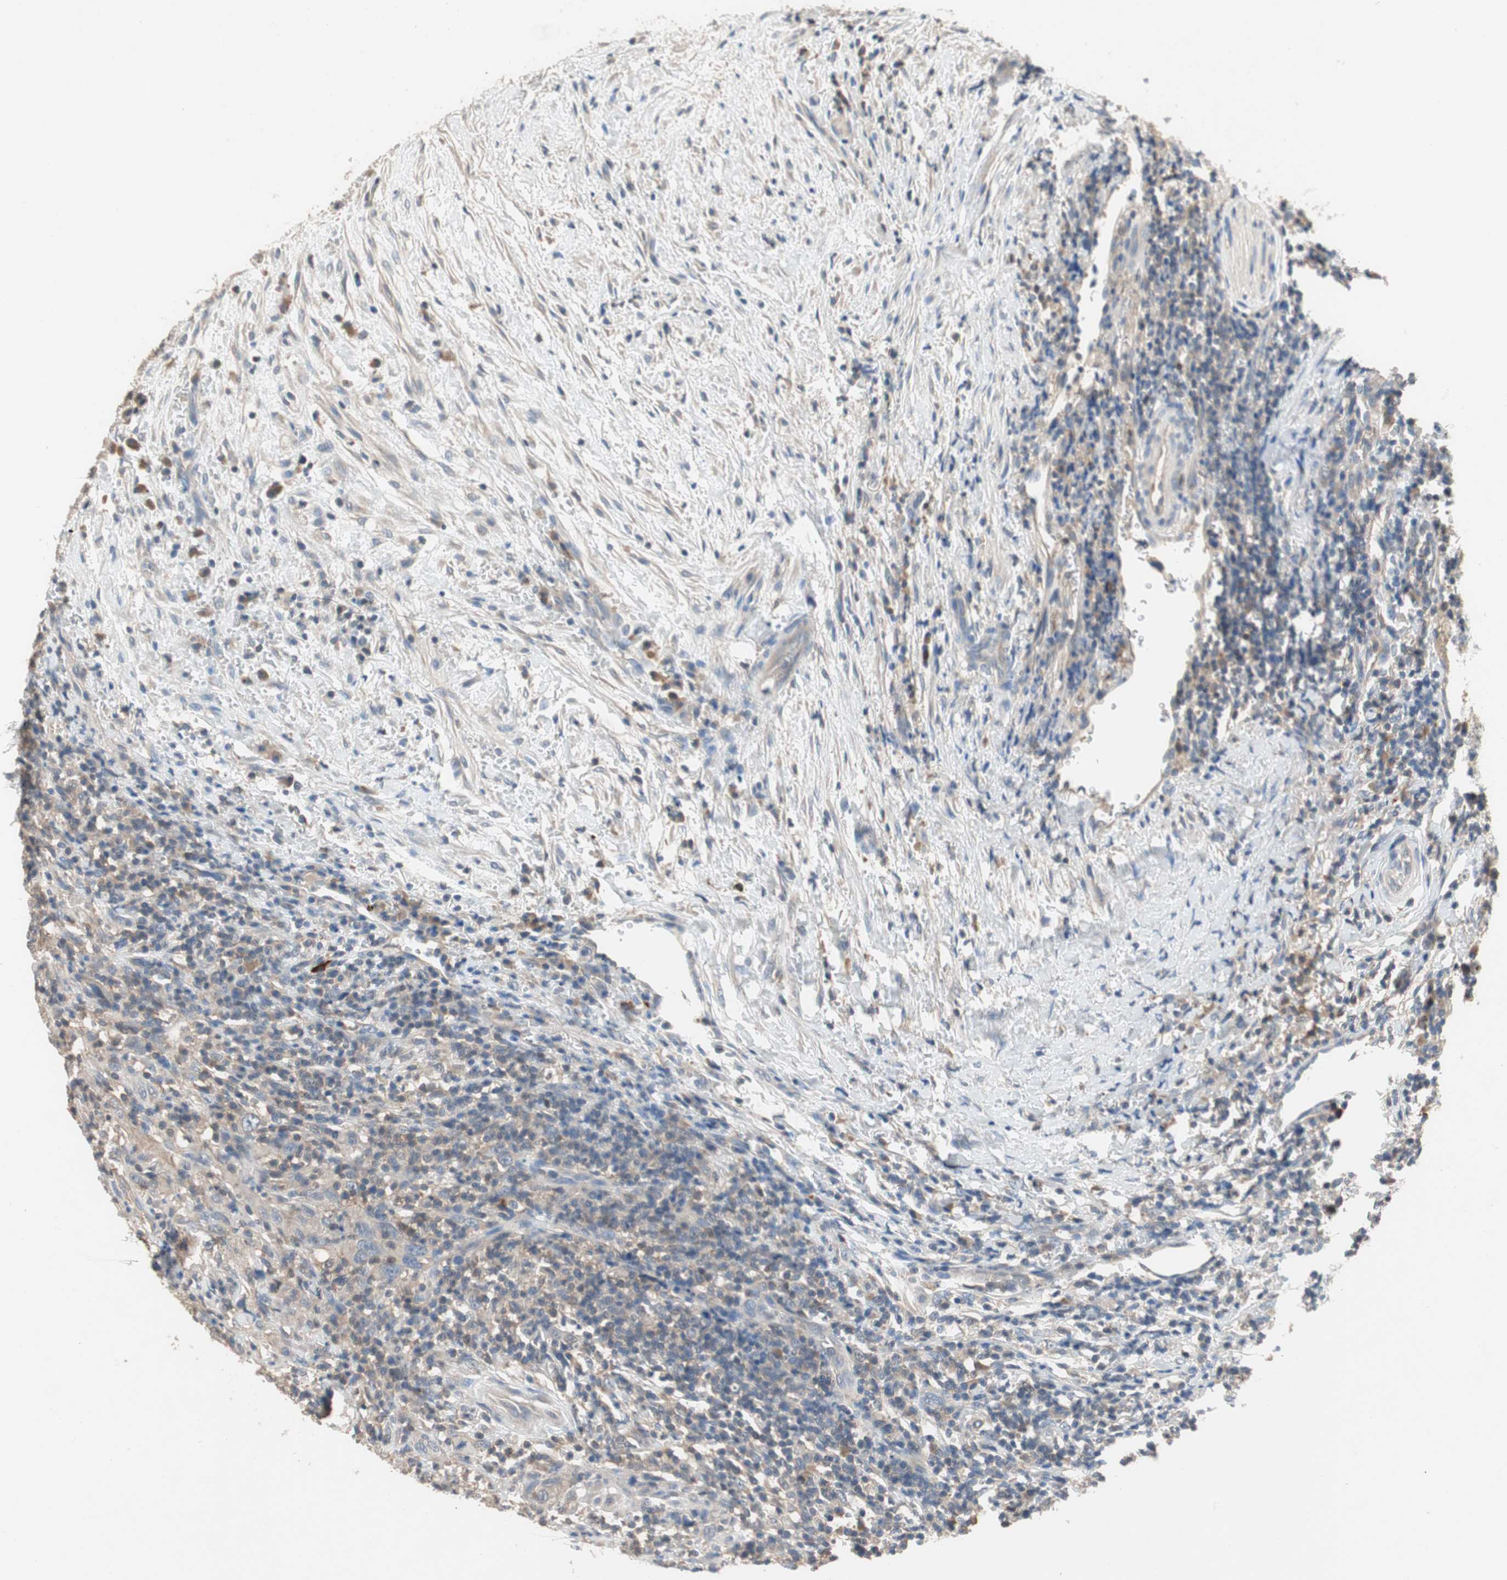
{"staining": {"intensity": "weak", "quantity": "25%-75%", "location": "cytoplasmic/membranous"}, "tissue": "urothelial cancer", "cell_type": "Tumor cells", "image_type": "cancer", "snomed": [{"axis": "morphology", "description": "Urothelial carcinoma, High grade"}, {"axis": "topography", "description": "Urinary bladder"}], "caption": "Protein staining reveals weak cytoplasmic/membranous expression in about 25%-75% of tumor cells in urothelial carcinoma (high-grade).", "gene": "ADAP1", "patient": {"sex": "male", "age": 61}}